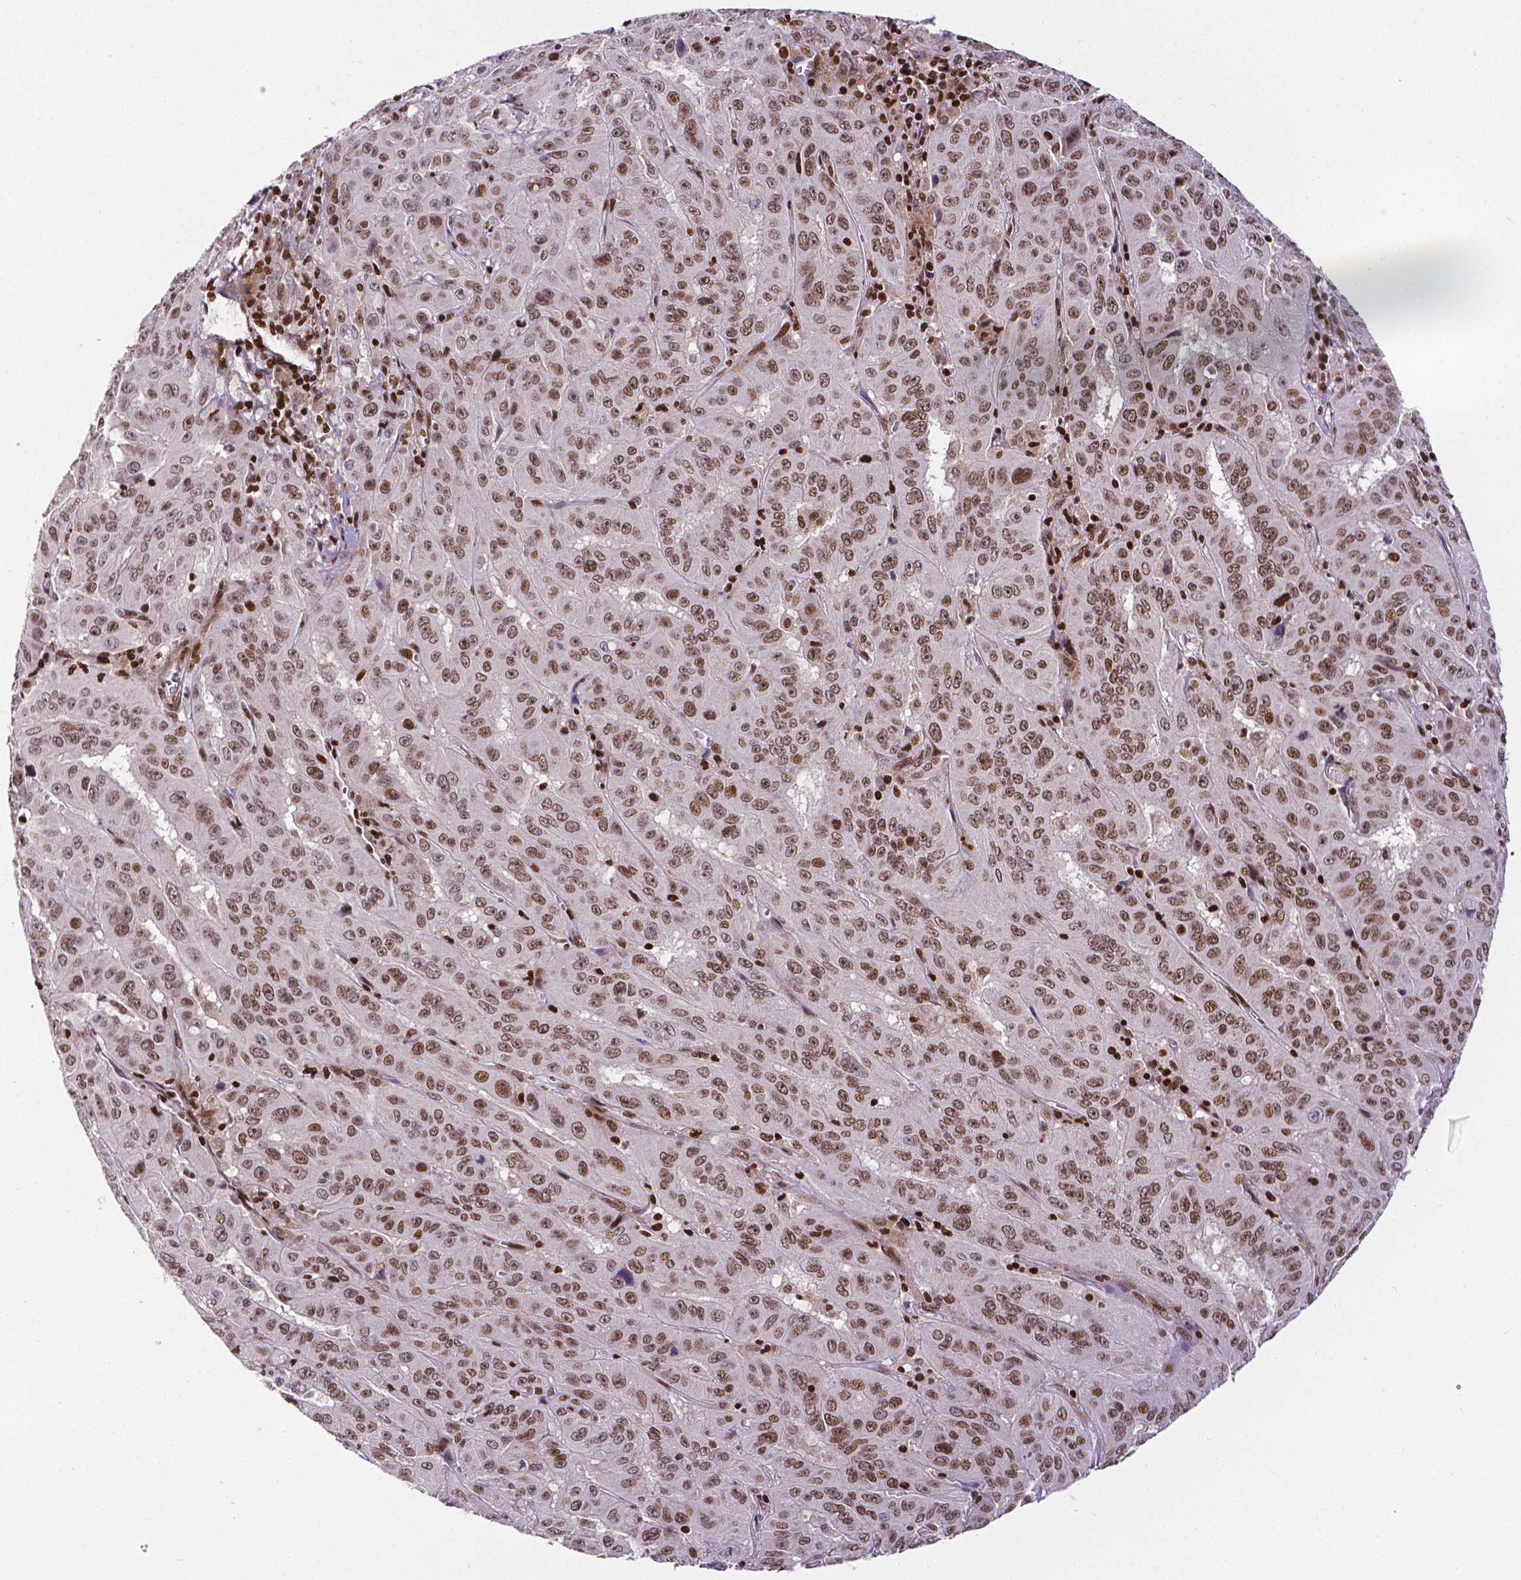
{"staining": {"intensity": "moderate", "quantity": ">75%", "location": "nuclear"}, "tissue": "pancreatic cancer", "cell_type": "Tumor cells", "image_type": "cancer", "snomed": [{"axis": "morphology", "description": "Adenocarcinoma, NOS"}, {"axis": "topography", "description": "Pancreas"}], "caption": "The immunohistochemical stain shows moderate nuclear staining in tumor cells of pancreatic cancer (adenocarcinoma) tissue. Using DAB (3,3'-diaminobenzidine) (brown) and hematoxylin (blue) stains, captured at high magnification using brightfield microscopy.", "gene": "CTCF", "patient": {"sex": "male", "age": 63}}